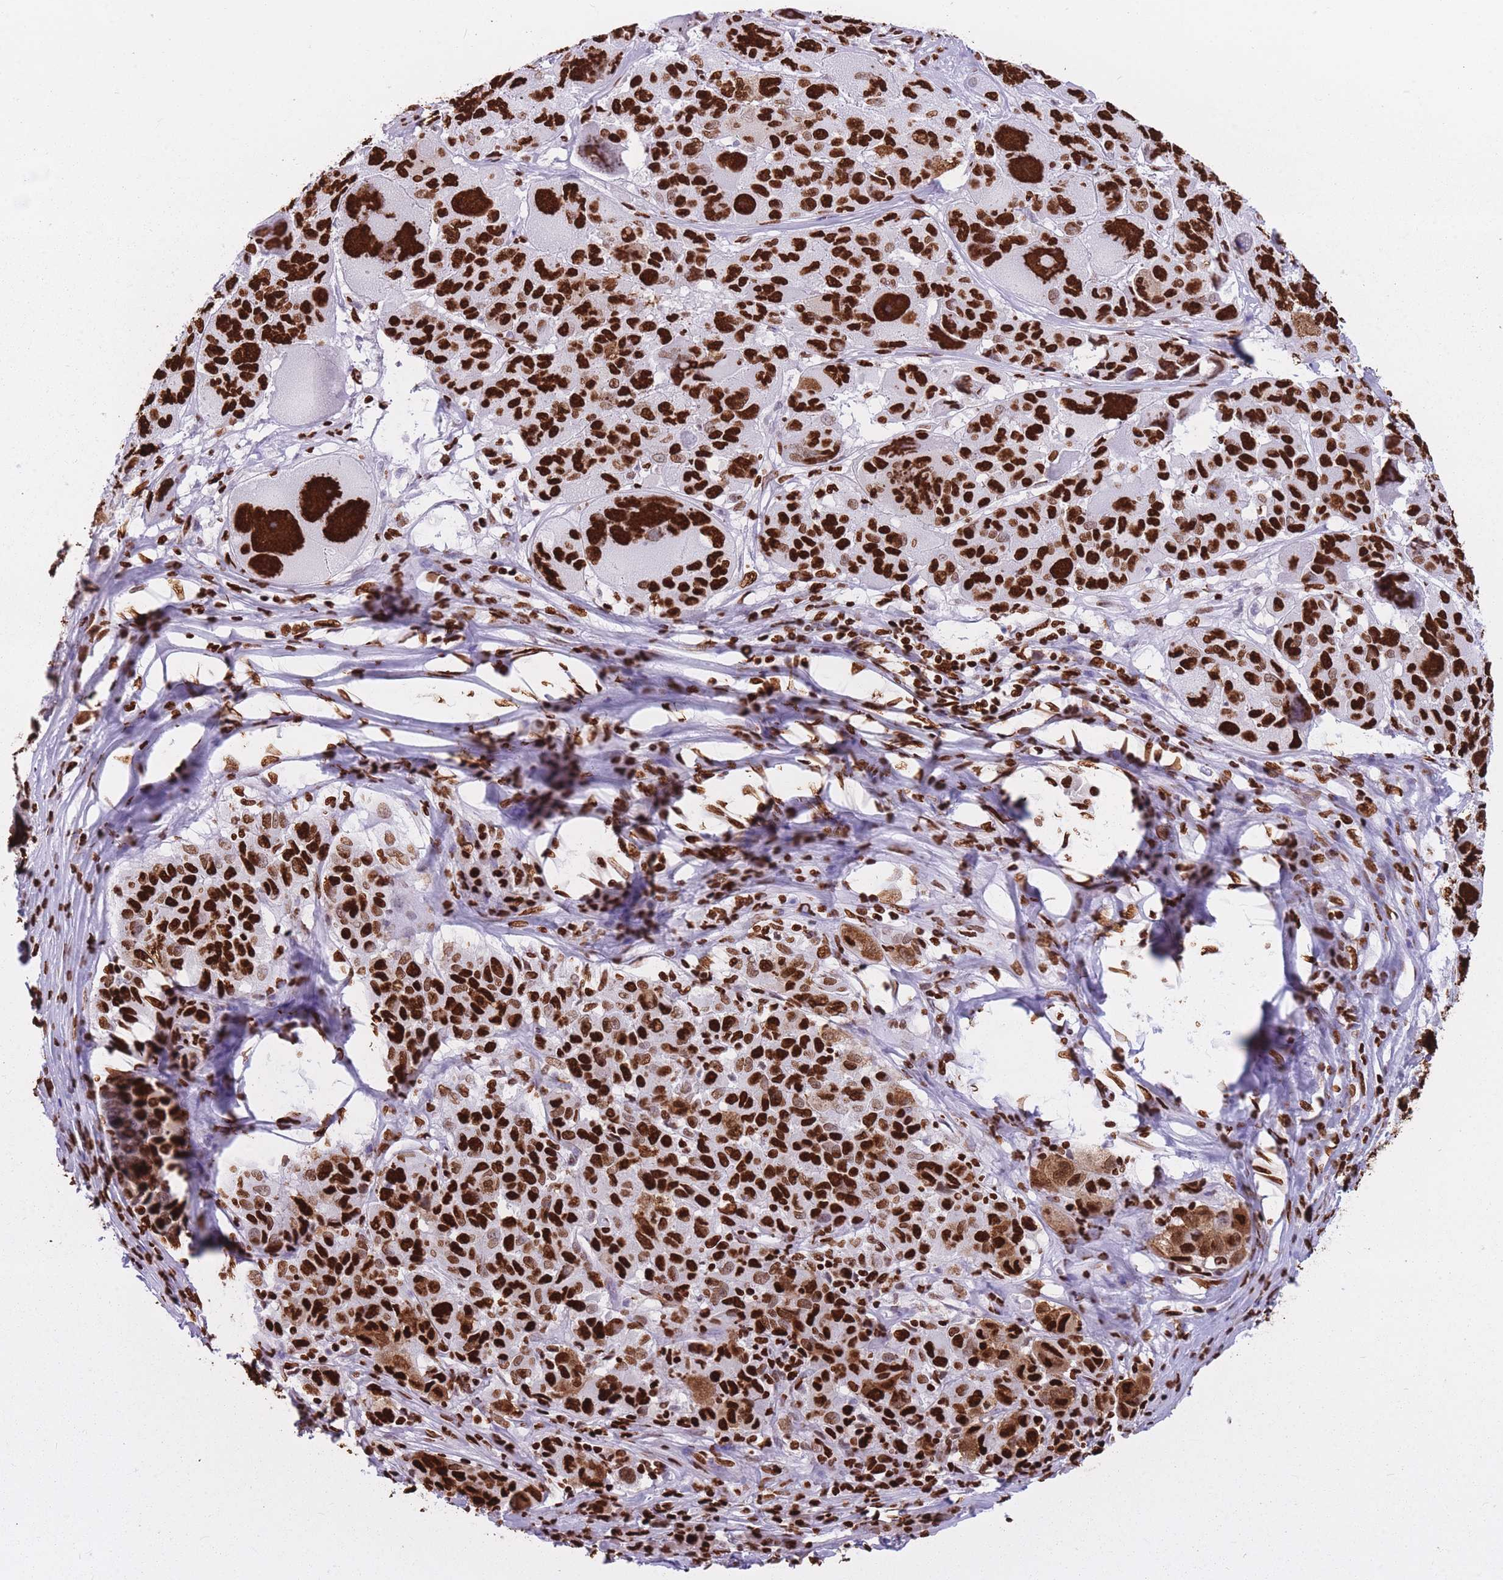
{"staining": {"intensity": "strong", "quantity": ">75%", "location": "cytoplasmic/membranous,nuclear"}, "tissue": "melanoma", "cell_type": "Tumor cells", "image_type": "cancer", "snomed": [{"axis": "morphology", "description": "Malignant melanoma, NOS"}, {"axis": "topography", "description": "Skin"}], "caption": "Immunohistochemical staining of melanoma shows high levels of strong cytoplasmic/membranous and nuclear protein expression in about >75% of tumor cells. Immunohistochemistry stains the protein in brown and the nuclei are stained blue.", "gene": "HNRNPUL1", "patient": {"sex": "female", "age": 66}}